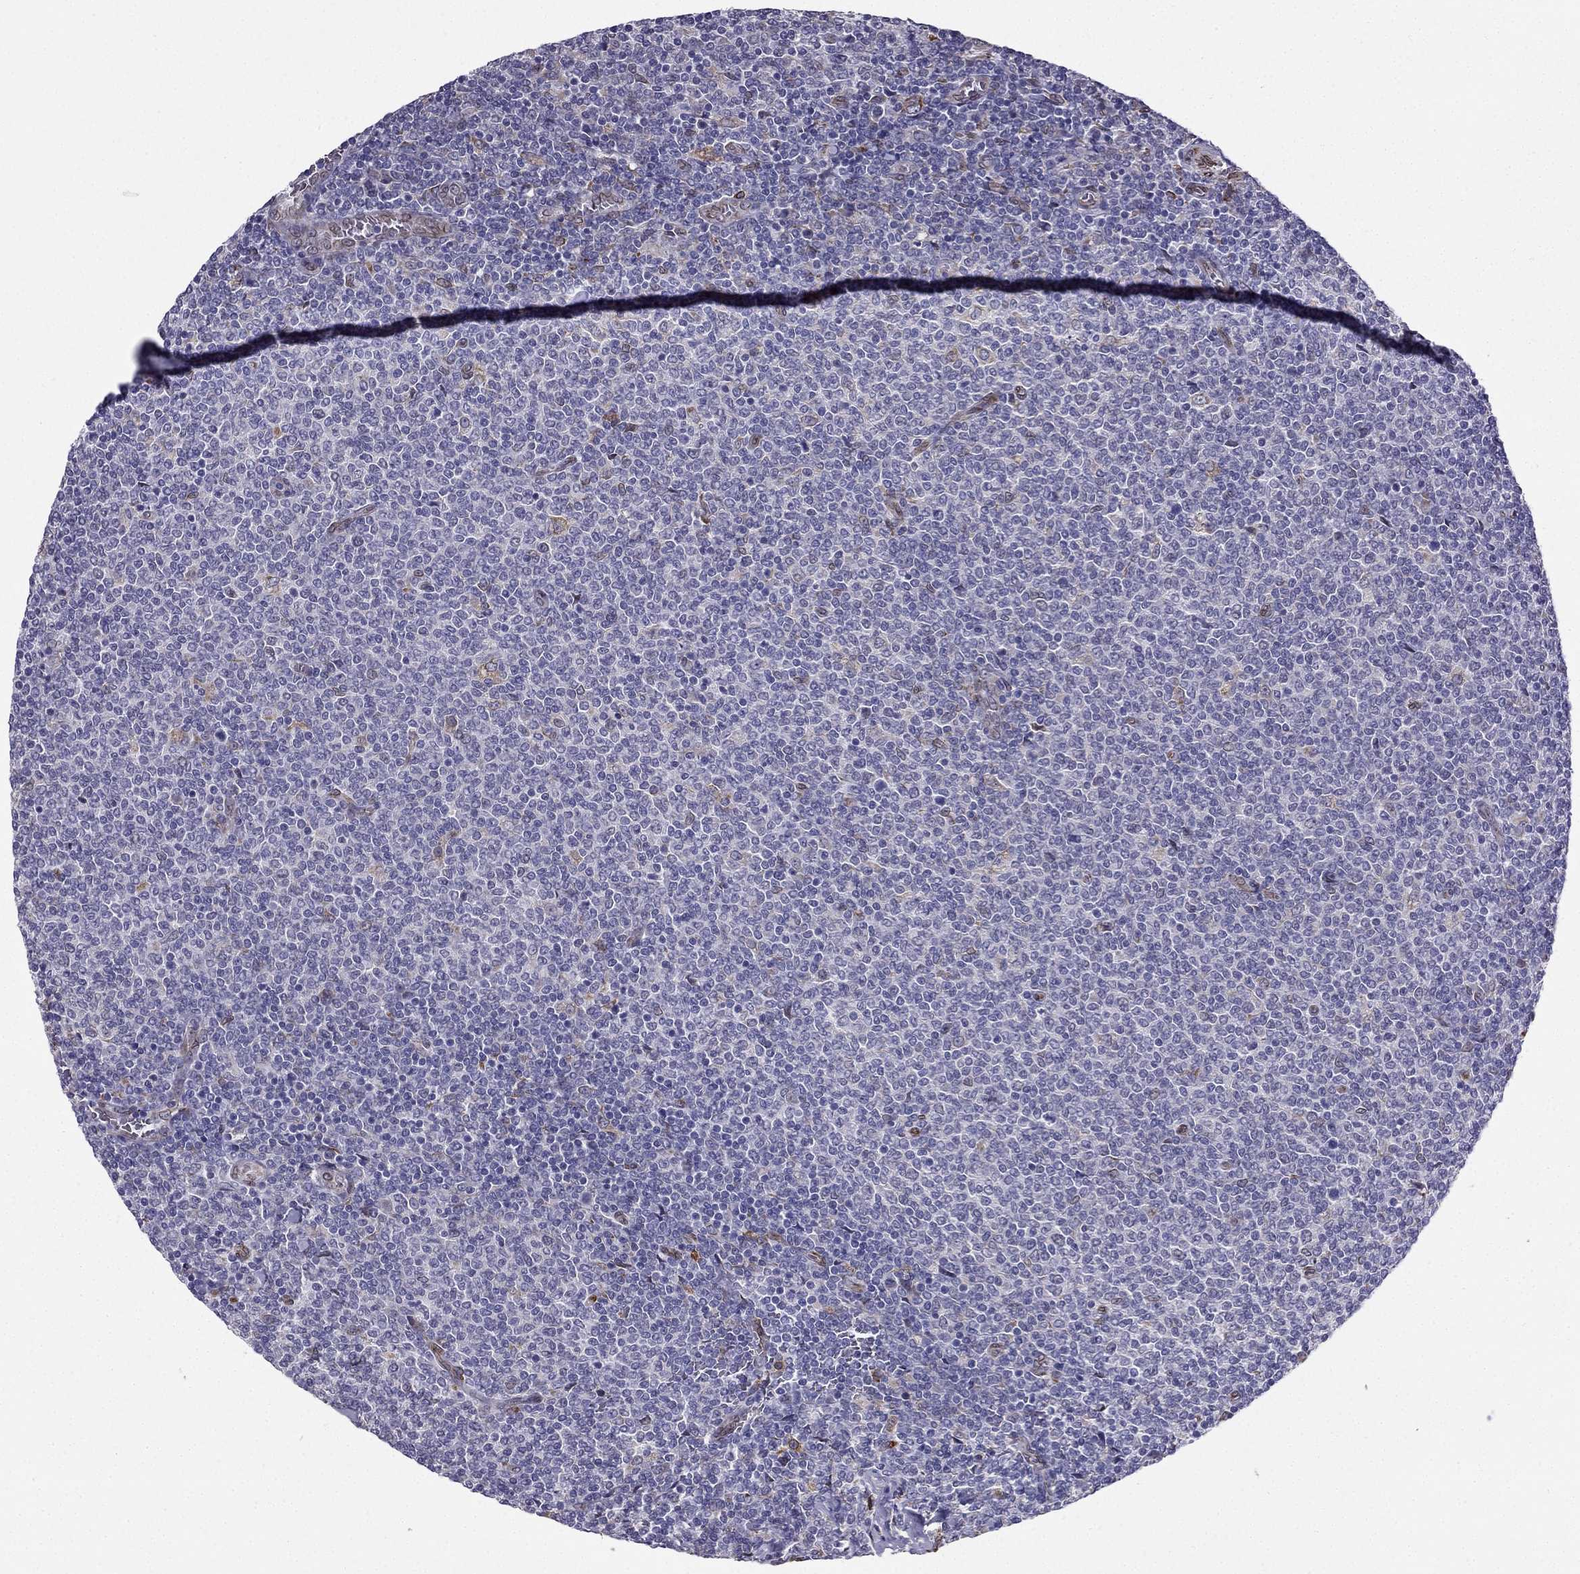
{"staining": {"intensity": "negative", "quantity": "none", "location": "none"}, "tissue": "lymphoma", "cell_type": "Tumor cells", "image_type": "cancer", "snomed": [{"axis": "morphology", "description": "Malignant lymphoma, non-Hodgkin's type, Low grade"}, {"axis": "topography", "description": "Lymph node"}], "caption": "Immunohistochemistry photomicrograph of low-grade malignant lymphoma, non-Hodgkin's type stained for a protein (brown), which displays no expression in tumor cells.", "gene": "IKBIP", "patient": {"sex": "male", "age": 52}}